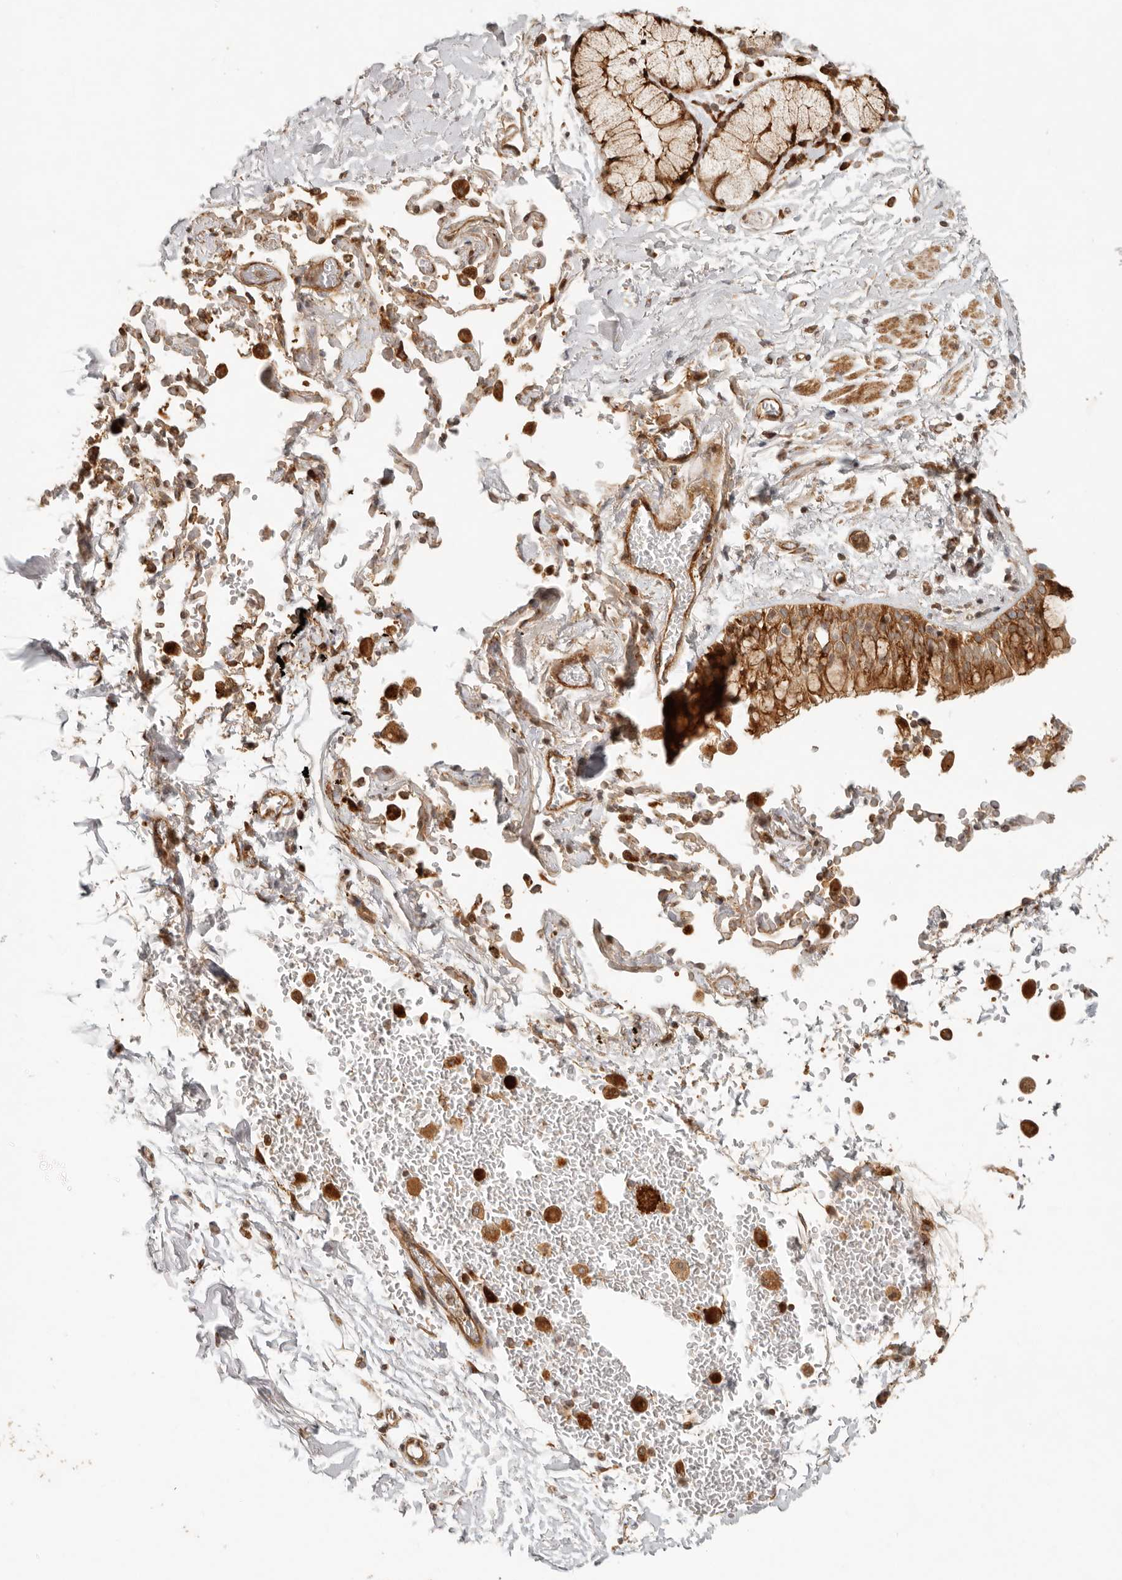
{"staining": {"intensity": "strong", "quantity": "25%-75%", "location": "cytoplasmic/membranous"}, "tissue": "bronchus", "cell_type": "Respiratory epithelial cells", "image_type": "normal", "snomed": [{"axis": "morphology", "description": "Normal tissue, NOS"}, {"axis": "morphology", "description": "Inflammation, NOS"}, {"axis": "topography", "description": "Cartilage tissue"}, {"axis": "topography", "description": "Bronchus"}, {"axis": "topography", "description": "Lung"}], "caption": "A high amount of strong cytoplasmic/membranous expression is seen in approximately 25%-75% of respiratory epithelial cells in benign bronchus.", "gene": "KLHL38", "patient": {"sex": "female", "age": 64}}